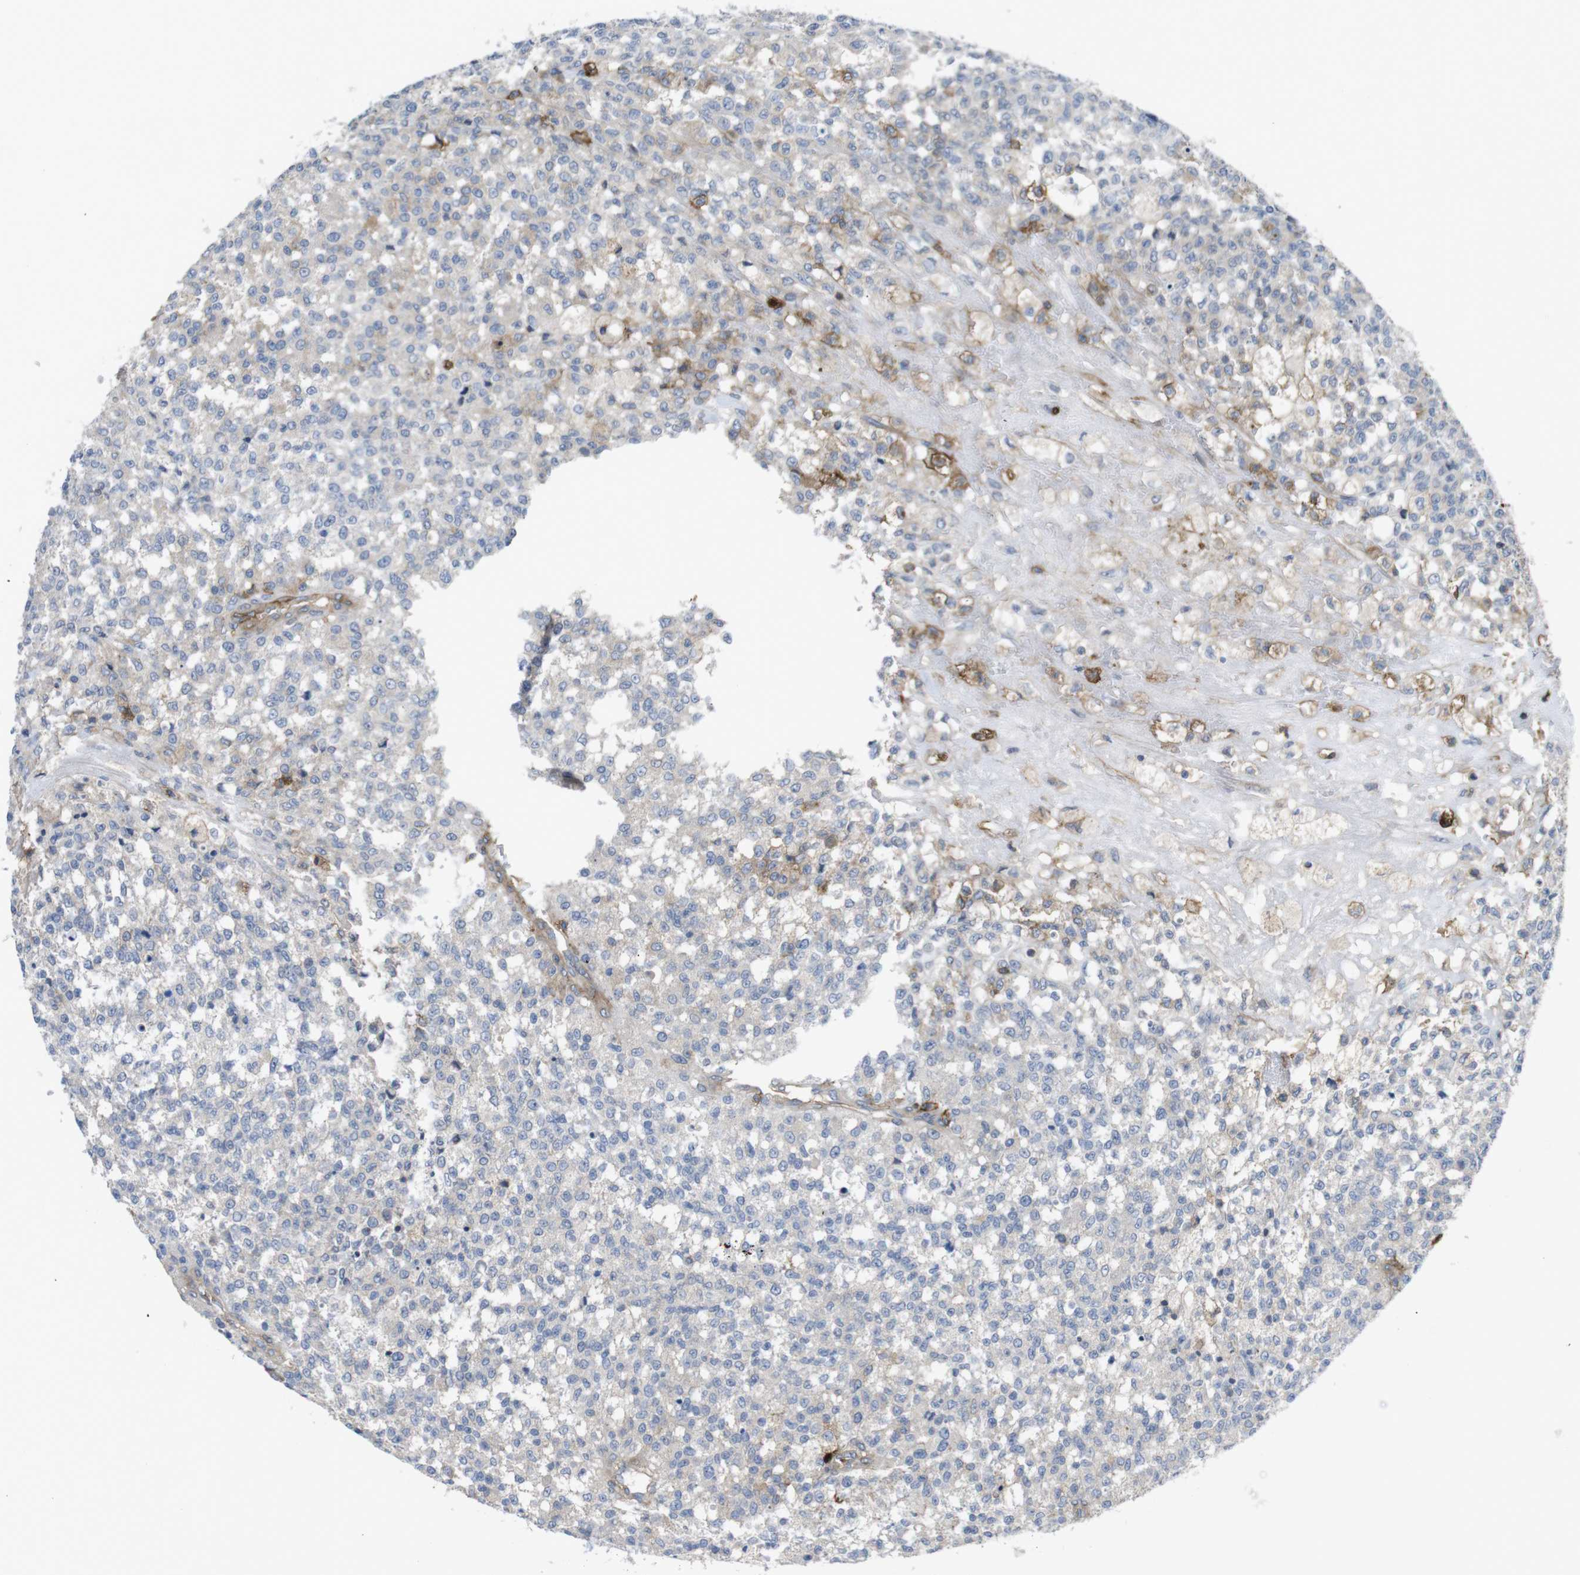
{"staining": {"intensity": "weak", "quantity": "<25%", "location": "cytoplasmic/membranous"}, "tissue": "testis cancer", "cell_type": "Tumor cells", "image_type": "cancer", "snomed": [{"axis": "morphology", "description": "Seminoma, NOS"}, {"axis": "topography", "description": "Testis"}], "caption": "IHC micrograph of human testis cancer (seminoma) stained for a protein (brown), which exhibits no expression in tumor cells.", "gene": "CCR6", "patient": {"sex": "male", "age": 59}}